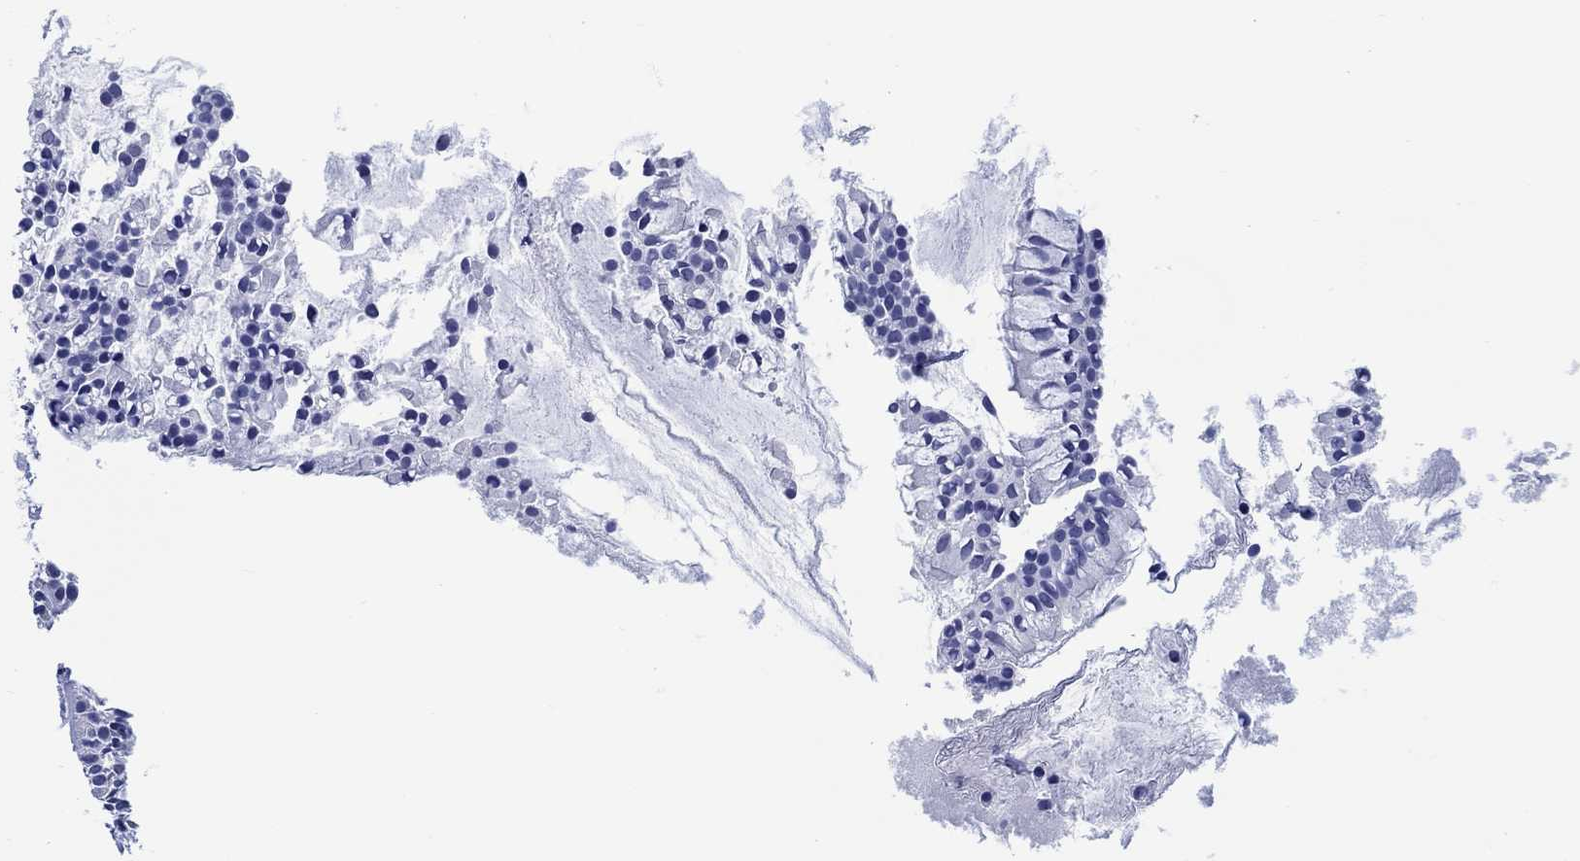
{"staining": {"intensity": "weak", "quantity": "<25%", "location": "cytoplasmic/membranous"}, "tissue": "nasopharynx", "cell_type": "Respiratory epithelial cells", "image_type": "normal", "snomed": [{"axis": "morphology", "description": "Normal tissue, NOS"}, {"axis": "topography", "description": "Nasopharynx"}], "caption": "Normal nasopharynx was stained to show a protein in brown. There is no significant staining in respiratory epithelial cells.", "gene": "MSI1", "patient": {"sex": "male", "age": 51}}